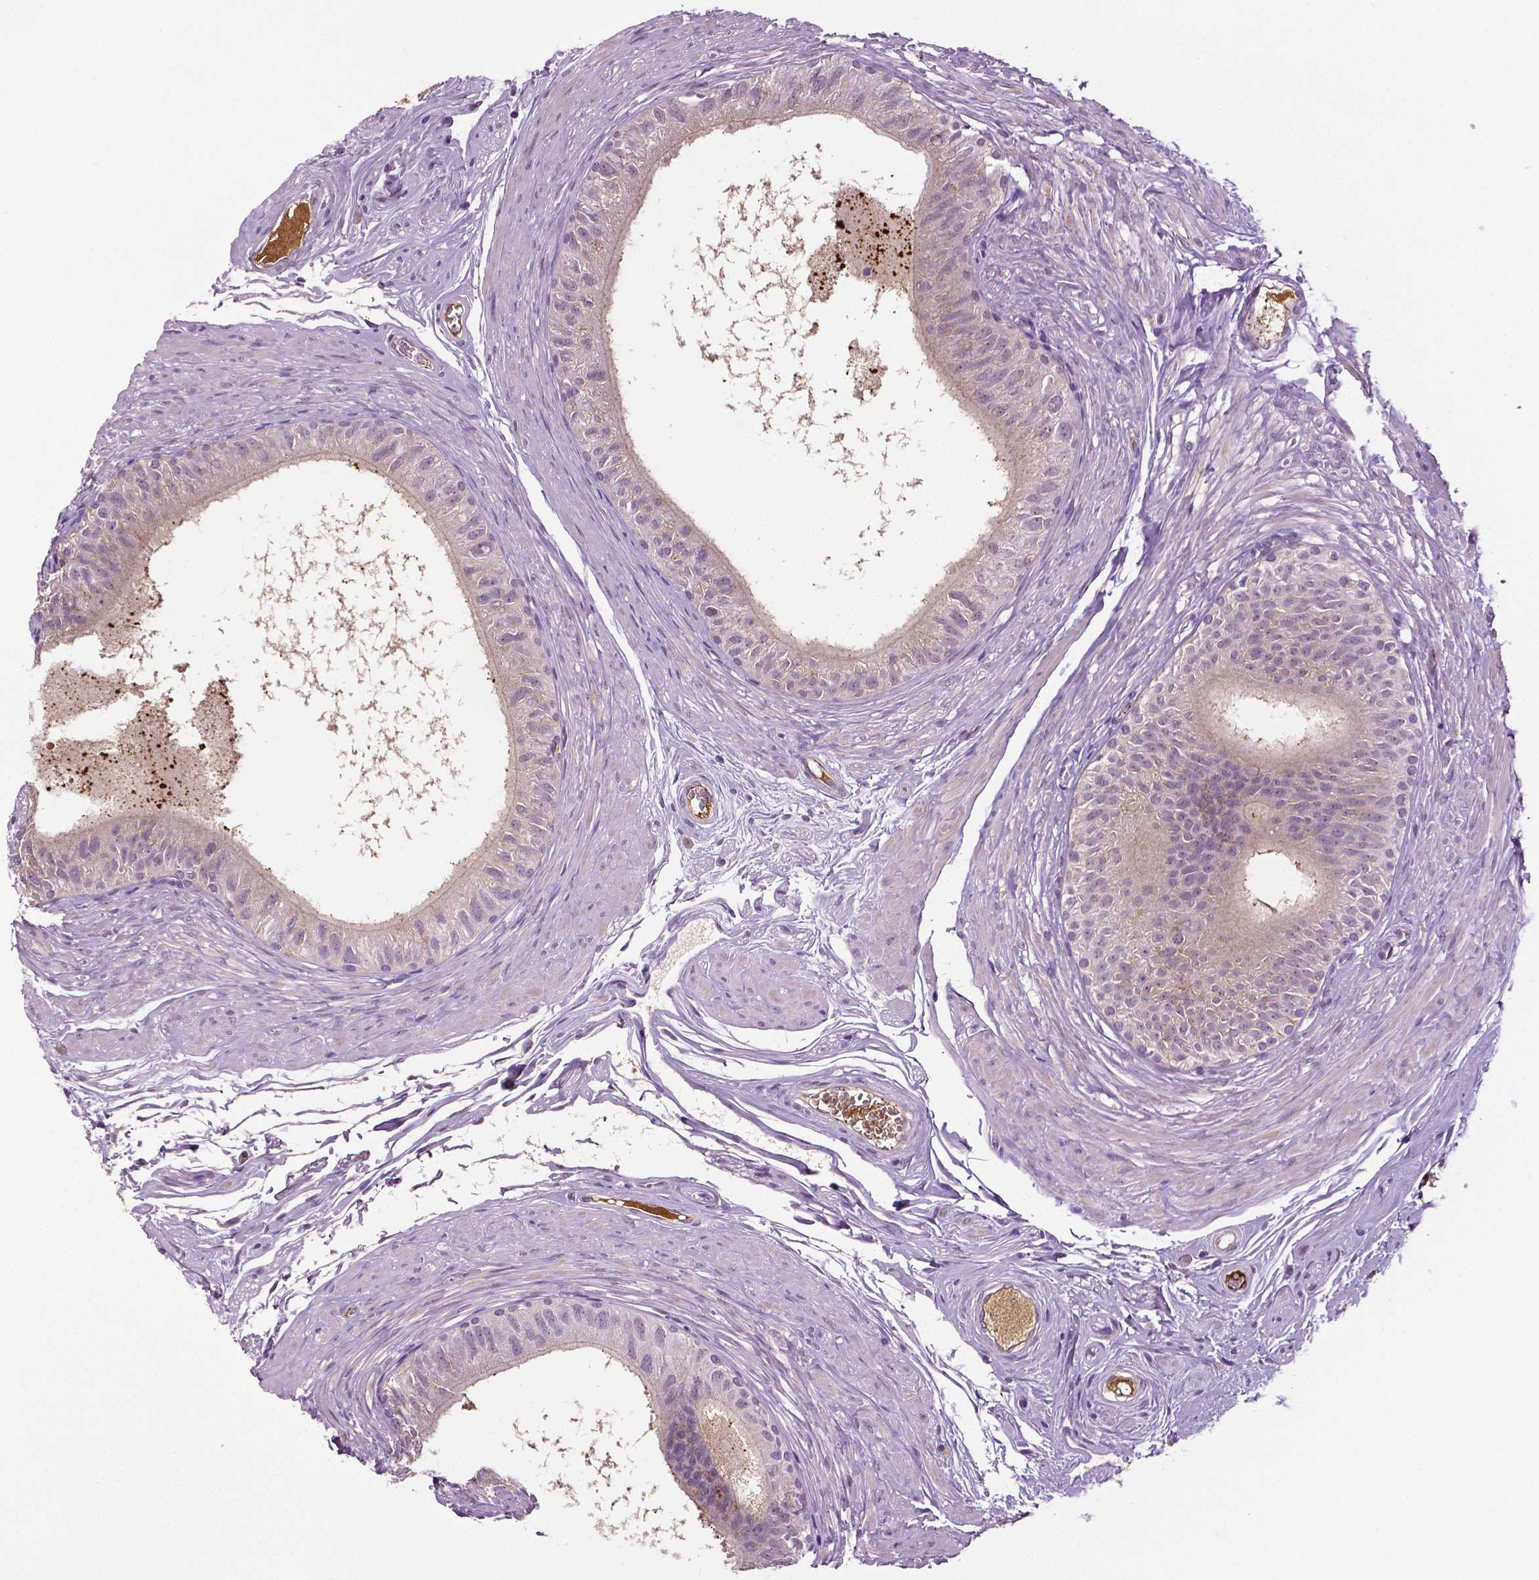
{"staining": {"intensity": "negative", "quantity": "none", "location": "none"}, "tissue": "epididymis", "cell_type": "Glandular cells", "image_type": "normal", "snomed": [{"axis": "morphology", "description": "Normal tissue, NOS"}, {"axis": "topography", "description": "Epididymis"}], "caption": "The IHC histopathology image has no significant expression in glandular cells of epididymis. (IHC, brightfield microscopy, high magnification).", "gene": "PTPN5", "patient": {"sex": "male", "age": 36}}